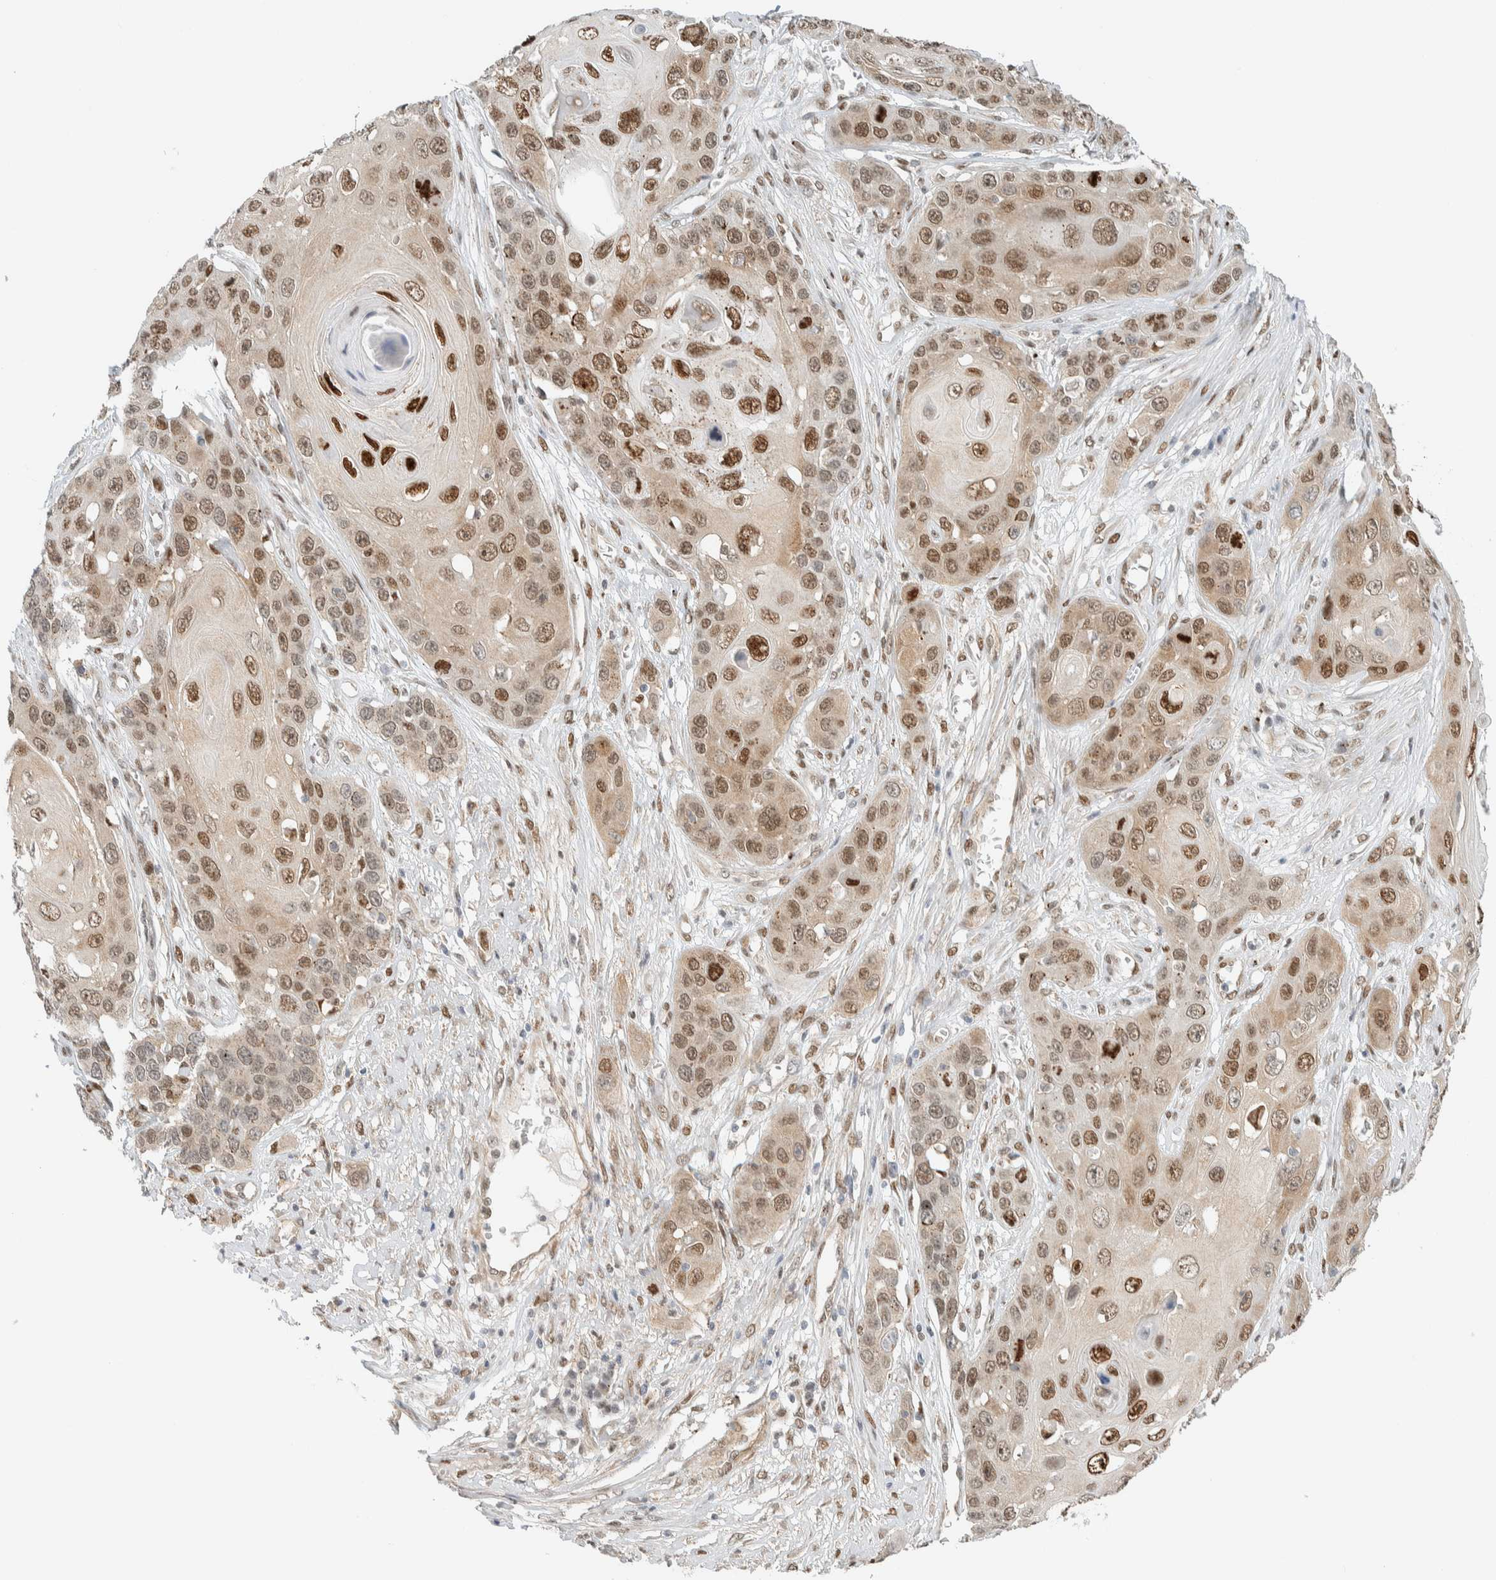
{"staining": {"intensity": "moderate", "quantity": ">75%", "location": "cytoplasmic/membranous,nuclear"}, "tissue": "skin cancer", "cell_type": "Tumor cells", "image_type": "cancer", "snomed": [{"axis": "morphology", "description": "Squamous cell carcinoma, NOS"}, {"axis": "topography", "description": "Skin"}], "caption": "IHC image of neoplastic tissue: squamous cell carcinoma (skin) stained using IHC reveals medium levels of moderate protein expression localized specifically in the cytoplasmic/membranous and nuclear of tumor cells, appearing as a cytoplasmic/membranous and nuclear brown color.", "gene": "TFE3", "patient": {"sex": "male", "age": 55}}